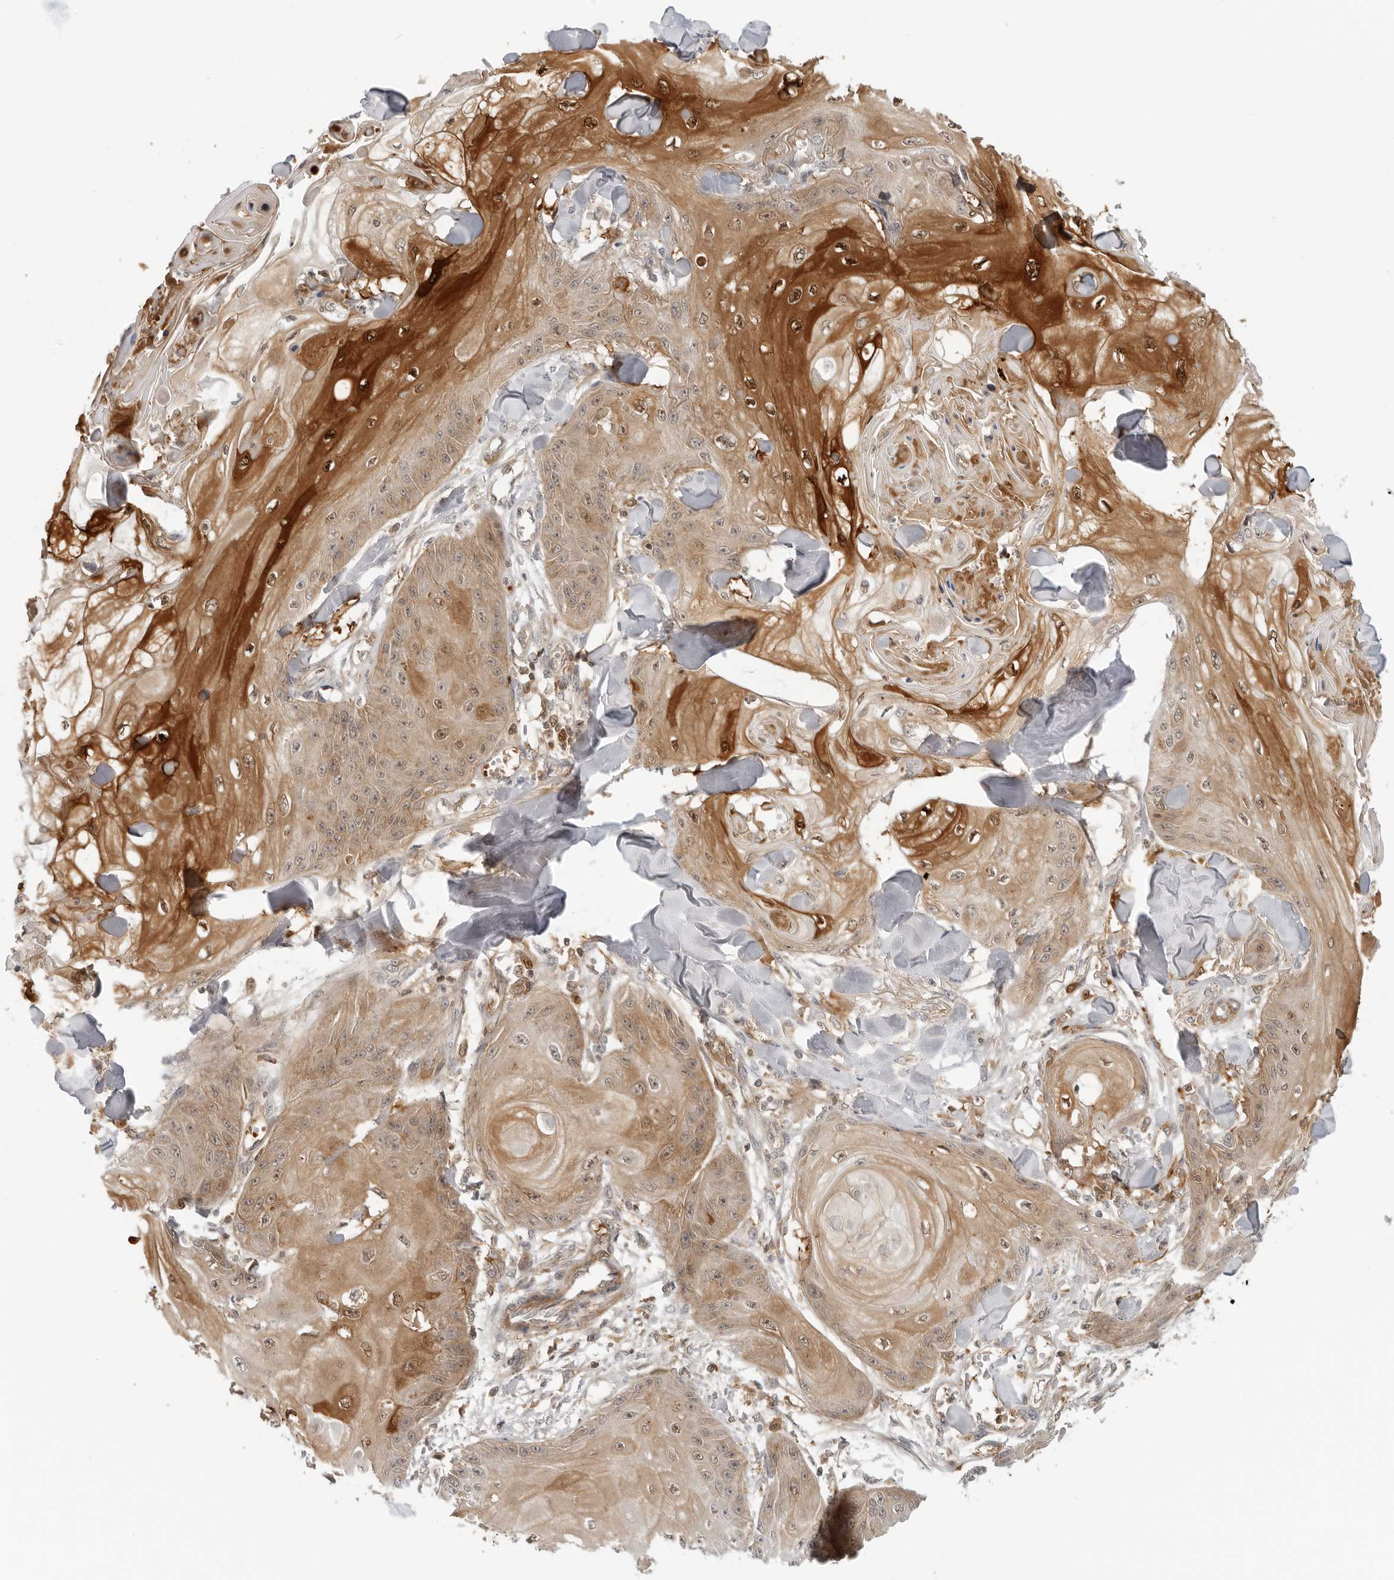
{"staining": {"intensity": "strong", "quantity": "25%-75%", "location": "cytoplasmic/membranous,nuclear"}, "tissue": "skin cancer", "cell_type": "Tumor cells", "image_type": "cancer", "snomed": [{"axis": "morphology", "description": "Squamous cell carcinoma, NOS"}, {"axis": "topography", "description": "Skin"}], "caption": "The immunohistochemical stain labels strong cytoplasmic/membranous and nuclear staining in tumor cells of skin cancer tissue. (DAB (3,3'-diaminobenzidine) IHC, brown staining for protein, blue staining for nuclei).", "gene": "SUGCT", "patient": {"sex": "male", "age": 74}}